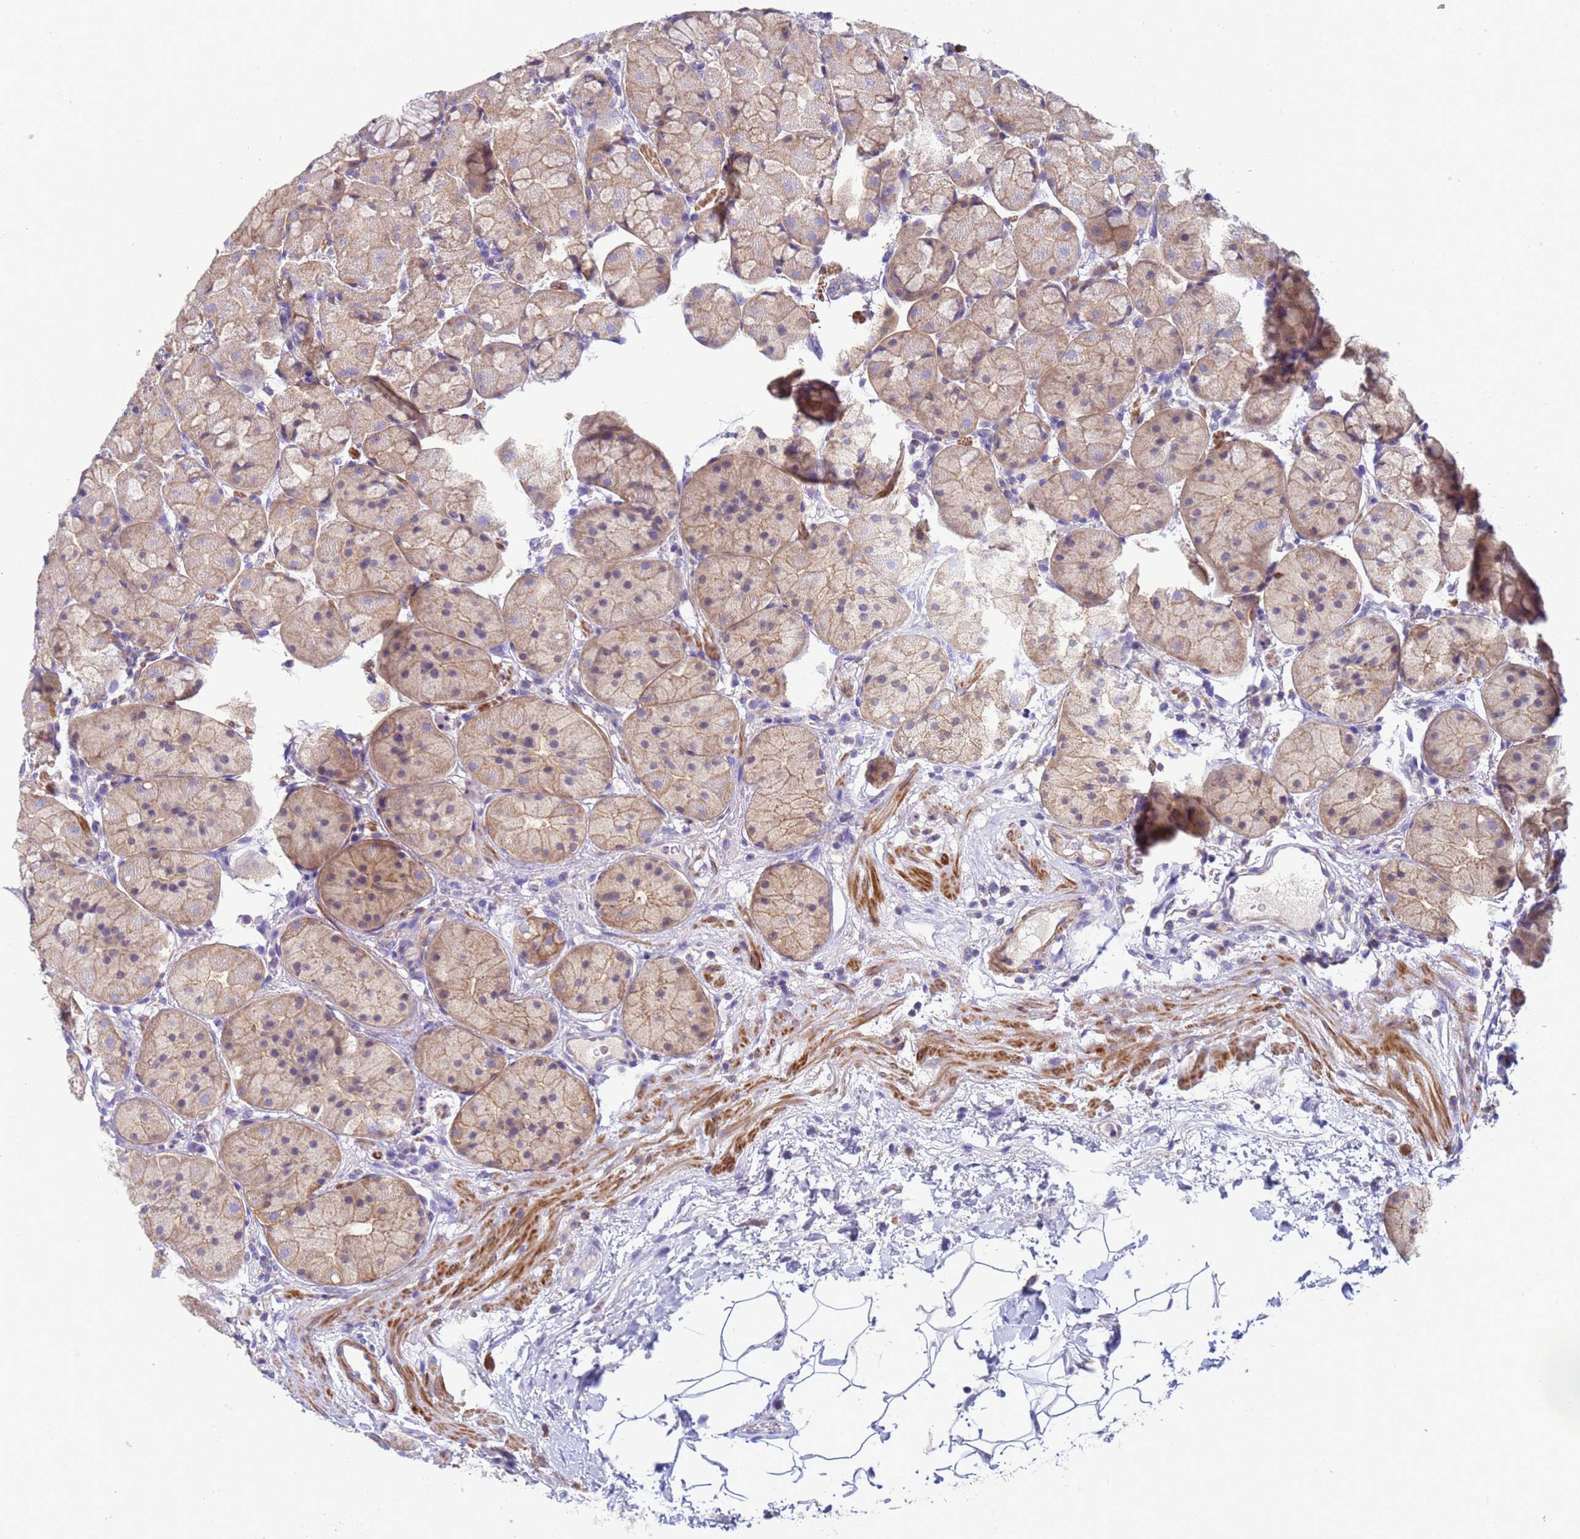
{"staining": {"intensity": "moderate", "quantity": "25%-75%", "location": "cytoplasmic/membranous"}, "tissue": "stomach", "cell_type": "Glandular cells", "image_type": "normal", "snomed": [{"axis": "morphology", "description": "Normal tissue, NOS"}, {"axis": "topography", "description": "Stomach"}], "caption": "Glandular cells reveal moderate cytoplasmic/membranous positivity in approximately 25%-75% of cells in unremarkable stomach.", "gene": "KLHL13", "patient": {"sex": "male", "age": 57}}